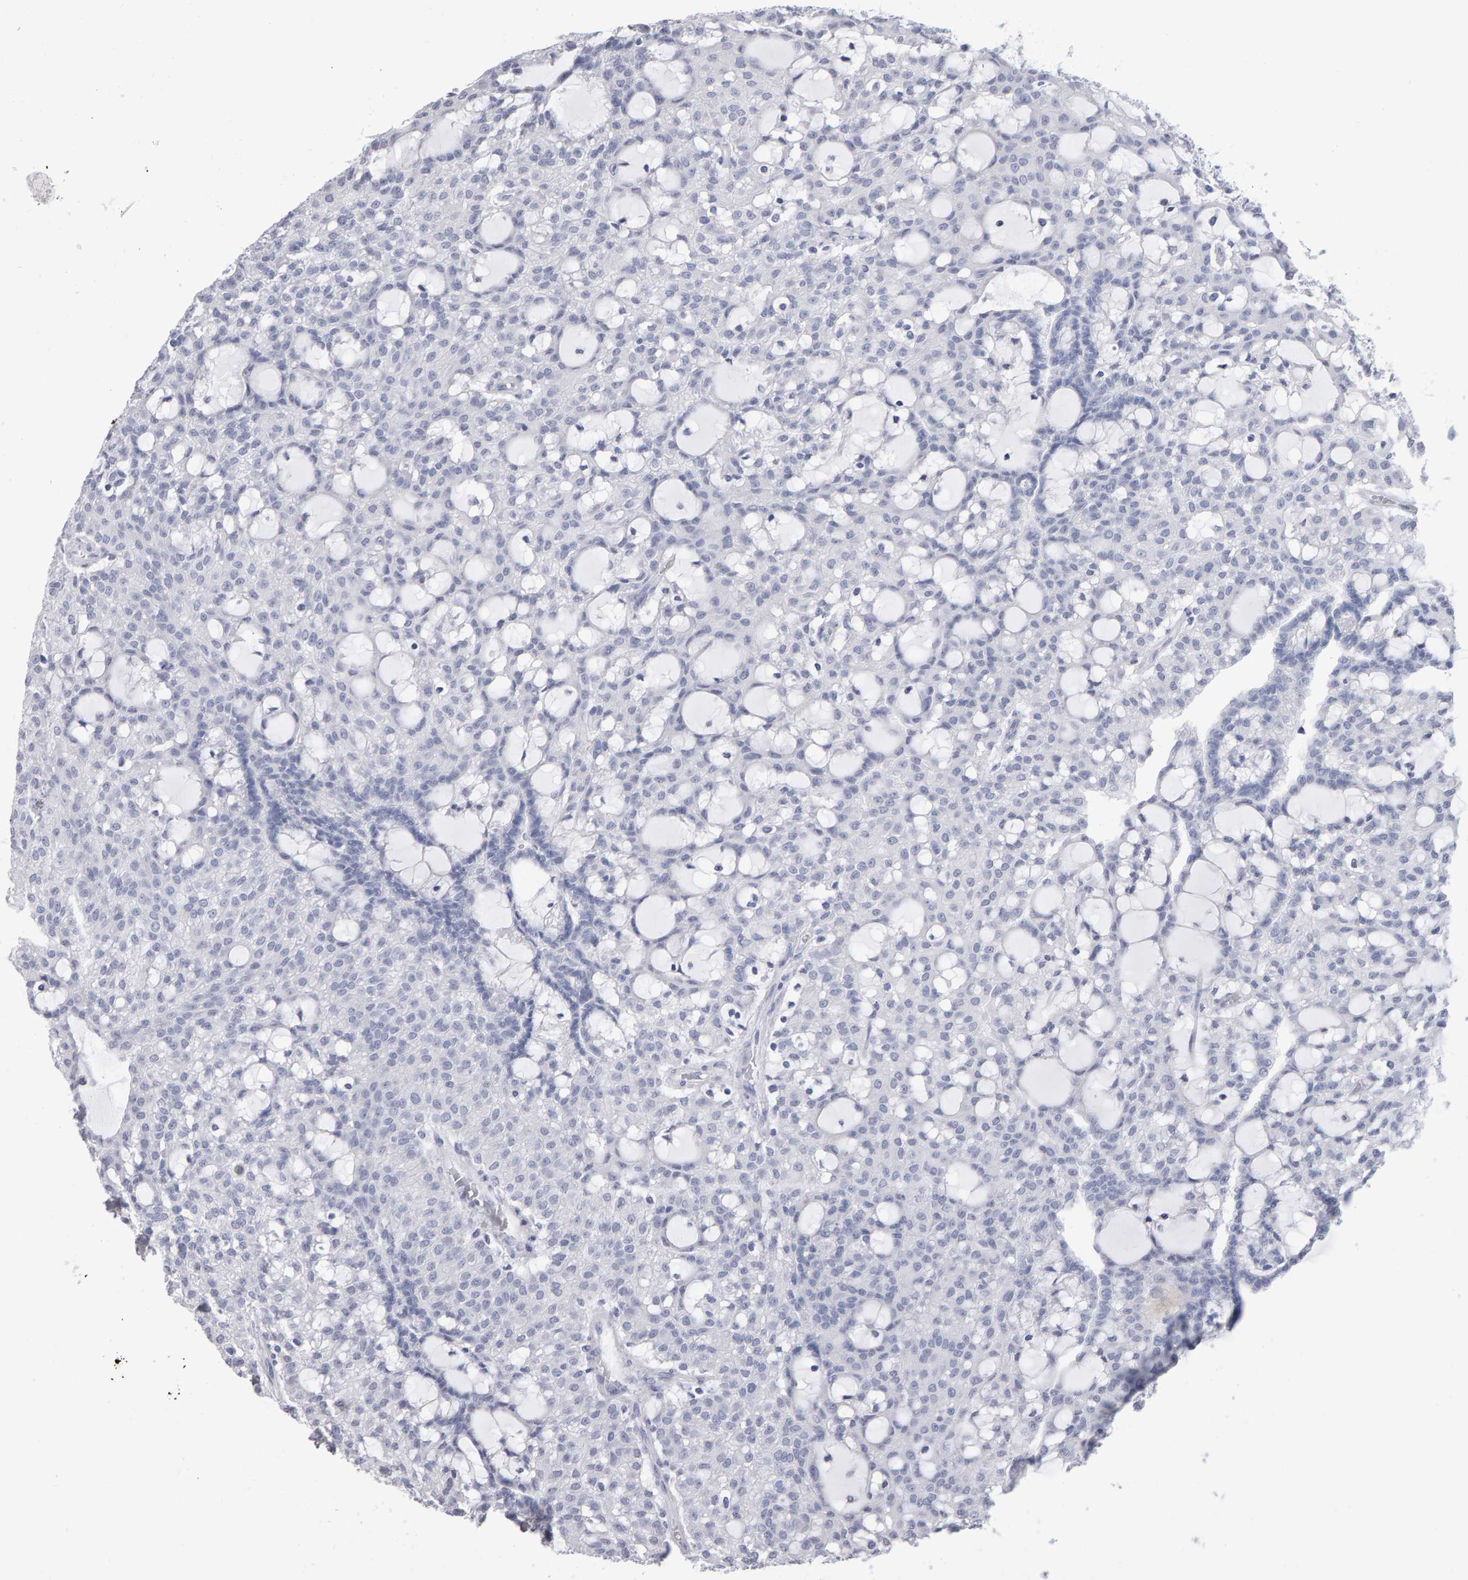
{"staining": {"intensity": "negative", "quantity": "none", "location": "none"}, "tissue": "renal cancer", "cell_type": "Tumor cells", "image_type": "cancer", "snomed": [{"axis": "morphology", "description": "Adenocarcinoma, NOS"}, {"axis": "topography", "description": "Kidney"}], "caption": "Immunohistochemistry of adenocarcinoma (renal) exhibits no expression in tumor cells.", "gene": "NCDN", "patient": {"sex": "male", "age": 63}}